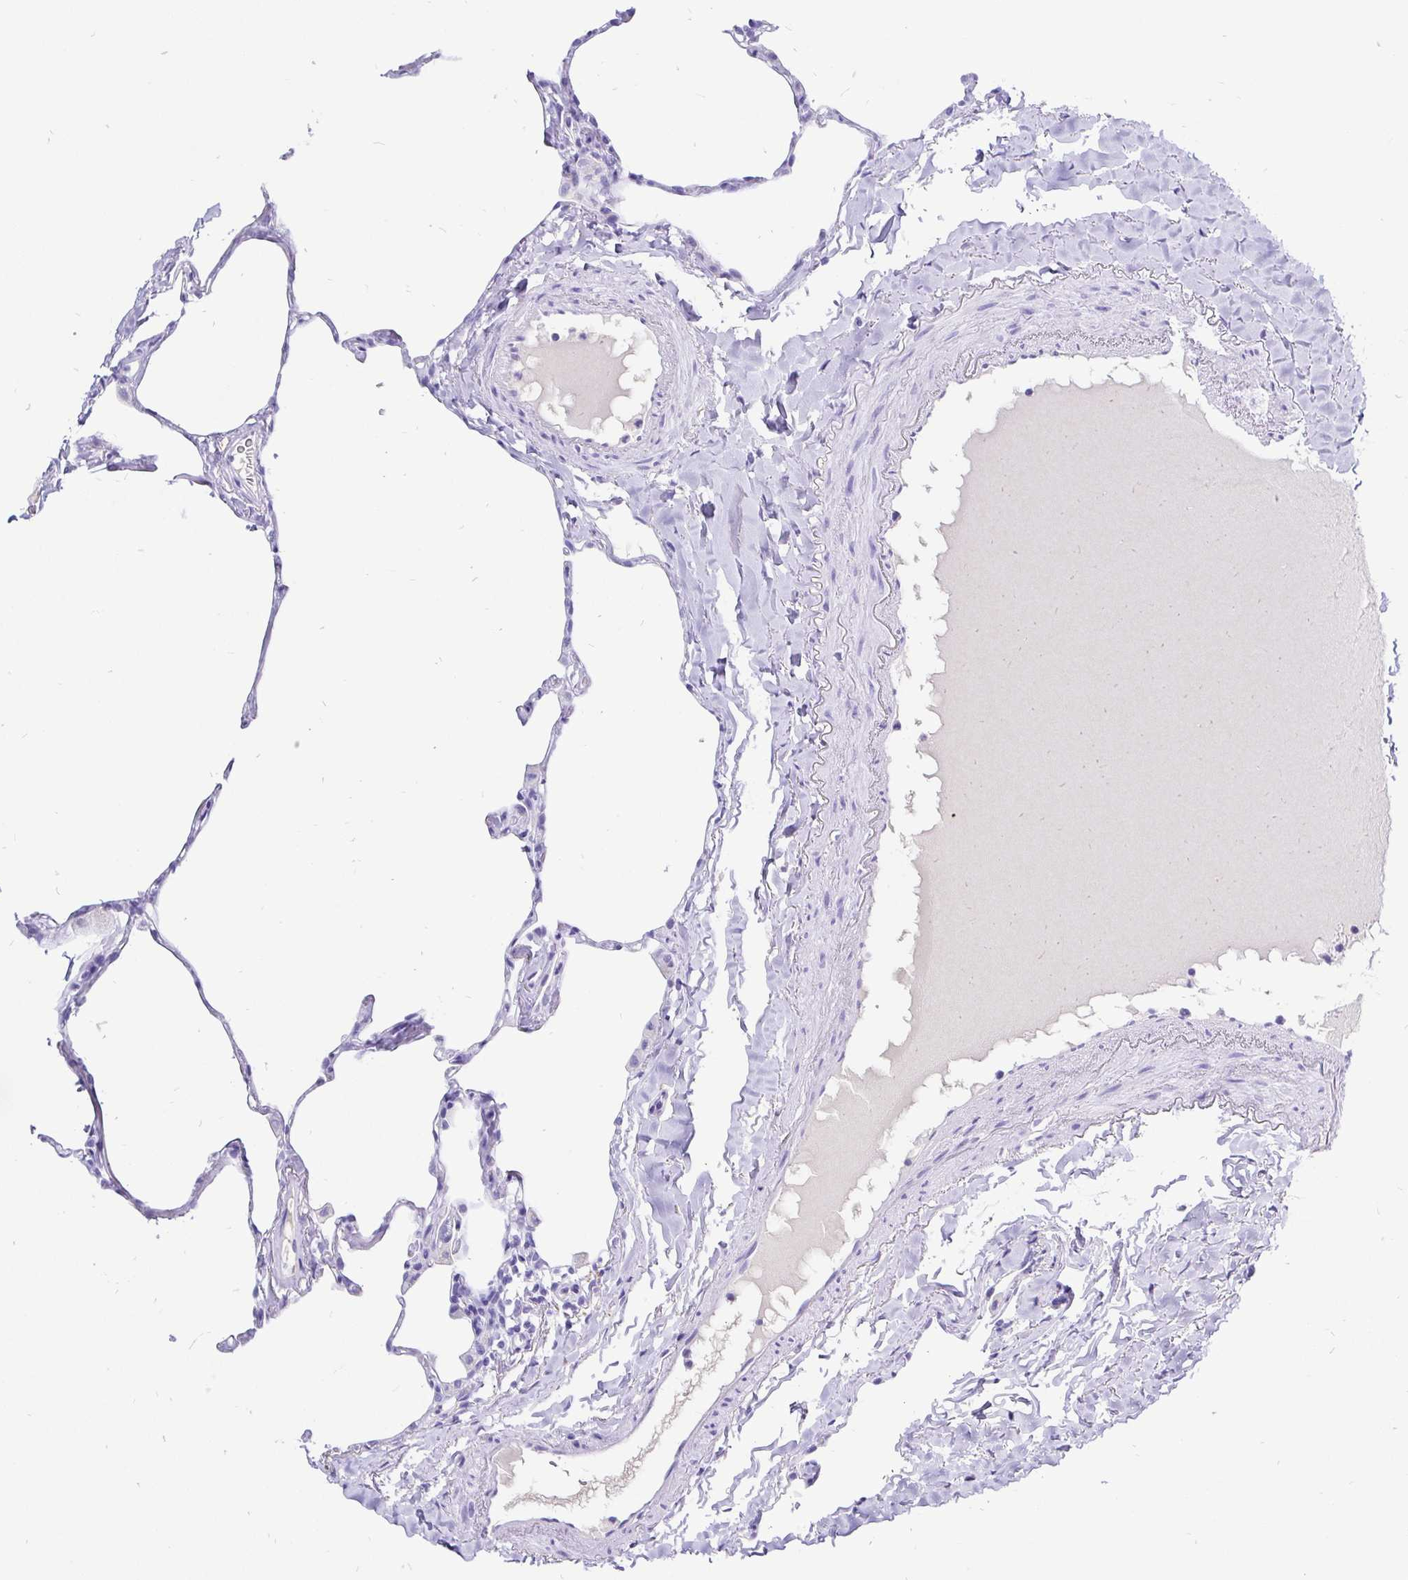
{"staining": {"intensity": "negative", "quantity": "none", "location": "none"}, "tissue": "lung", "cell_type": "Alveolar cells", "image_type": "normal", "snomed": [{"axis": "morphology", "description": "Normal tissue, NOS"}, {"axis": "topography", "description": "Lung"}], "caption": "Alveolar cells show no significant expression in benign lung.", "gene": "KRT13", "patient": {"sex": "male", "age": 65}}